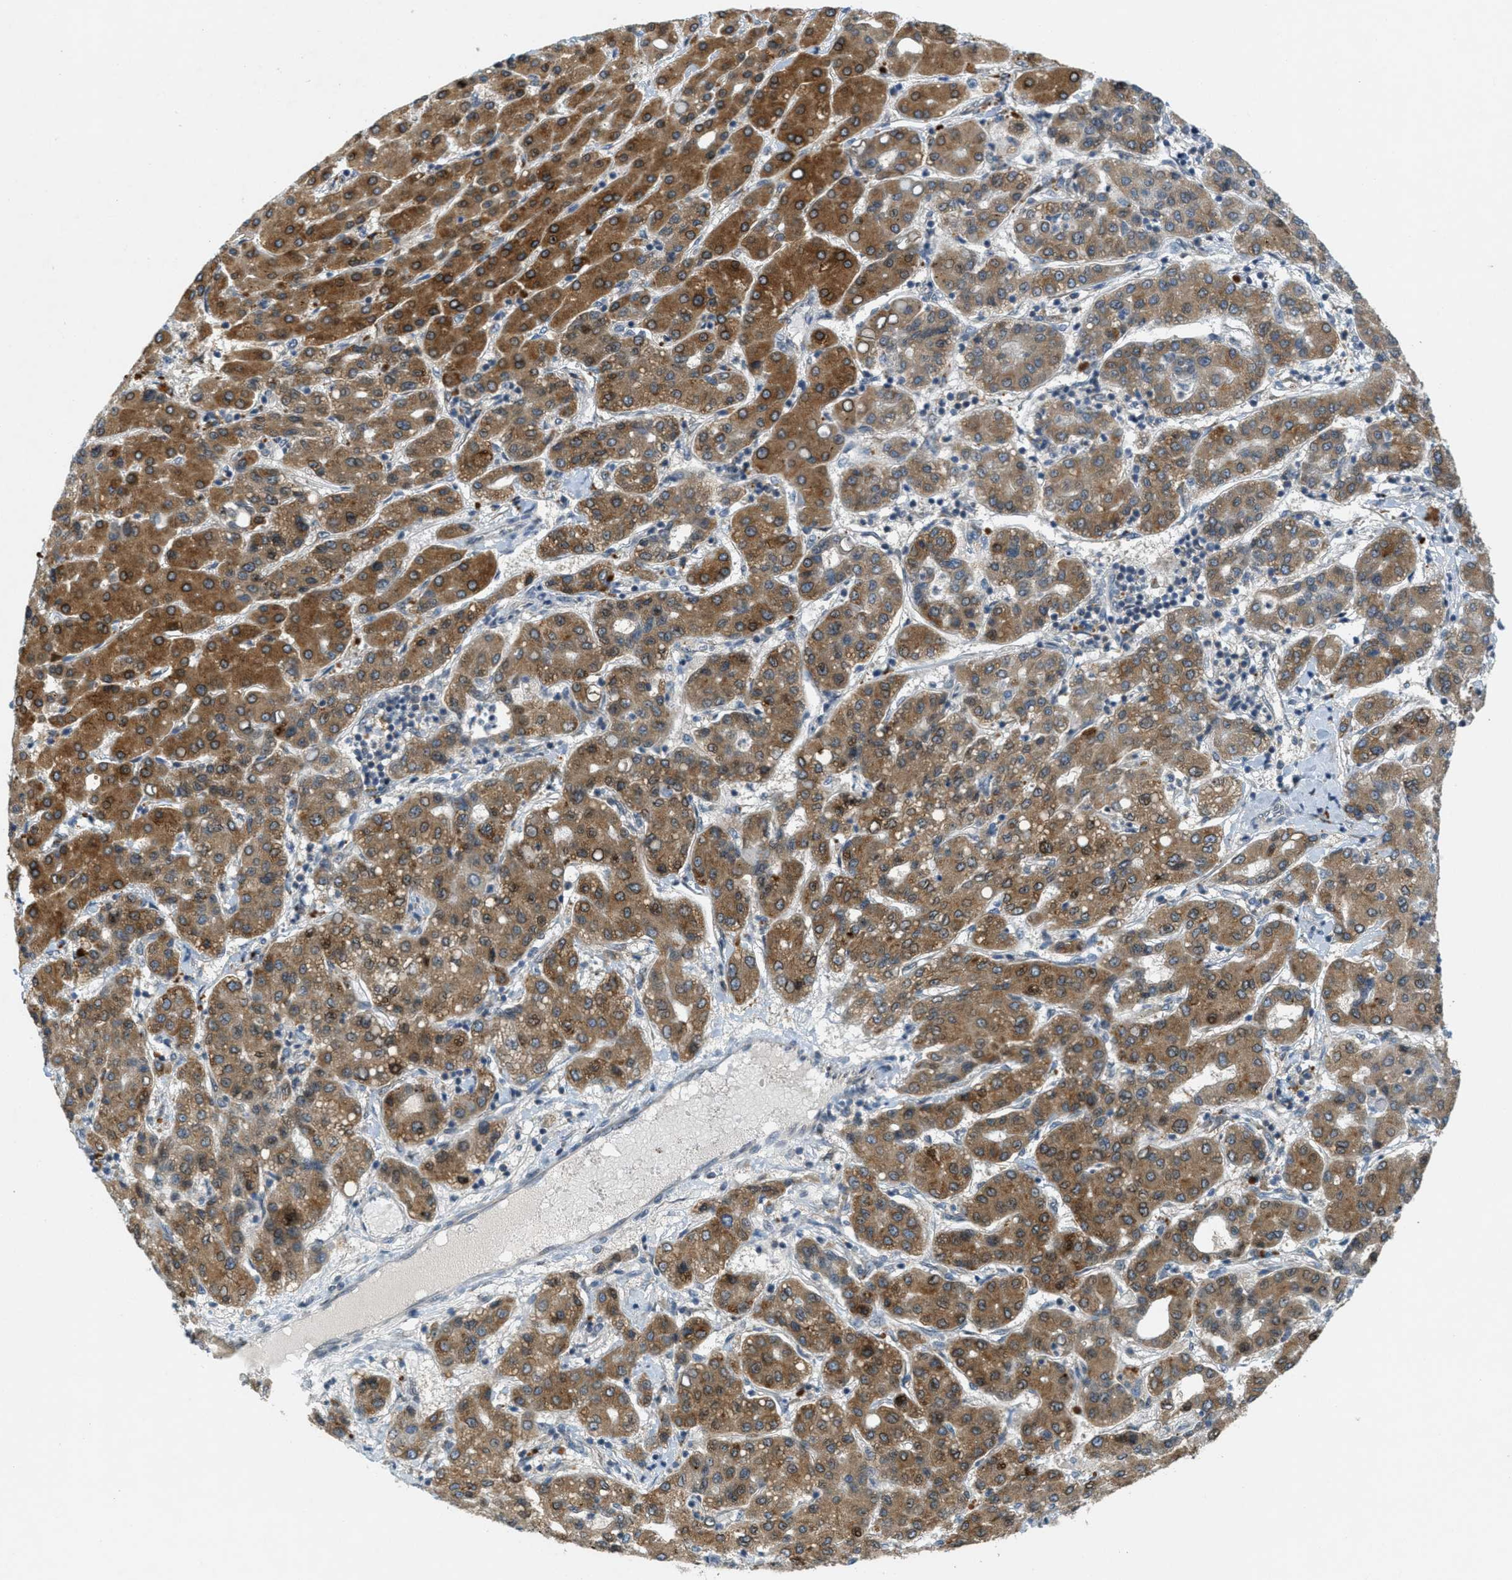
{"staining": {"intensity": "strong", "quantity": ">75%", "location": "cytoplasmic/membranous"}, "tissue": "liver cancer", "cell_type": "Tumor cells", "image_type": "cancer", "snomed": [{"axis": "morphology", "description": "Carcinoma, Hepatocellular, NOS"}, {"axis": "topography", "description": "Liver"}], "caption": "Liver cancer stained with DAB (3,3'-diaminobenzidine) immunohistochemistry reveals high levels of strong cytoplasmic/membranous expression in about >75% of tumor cells.", "gene": "SIGMAR1", "patient": {"sex": "male", "age": 65}}